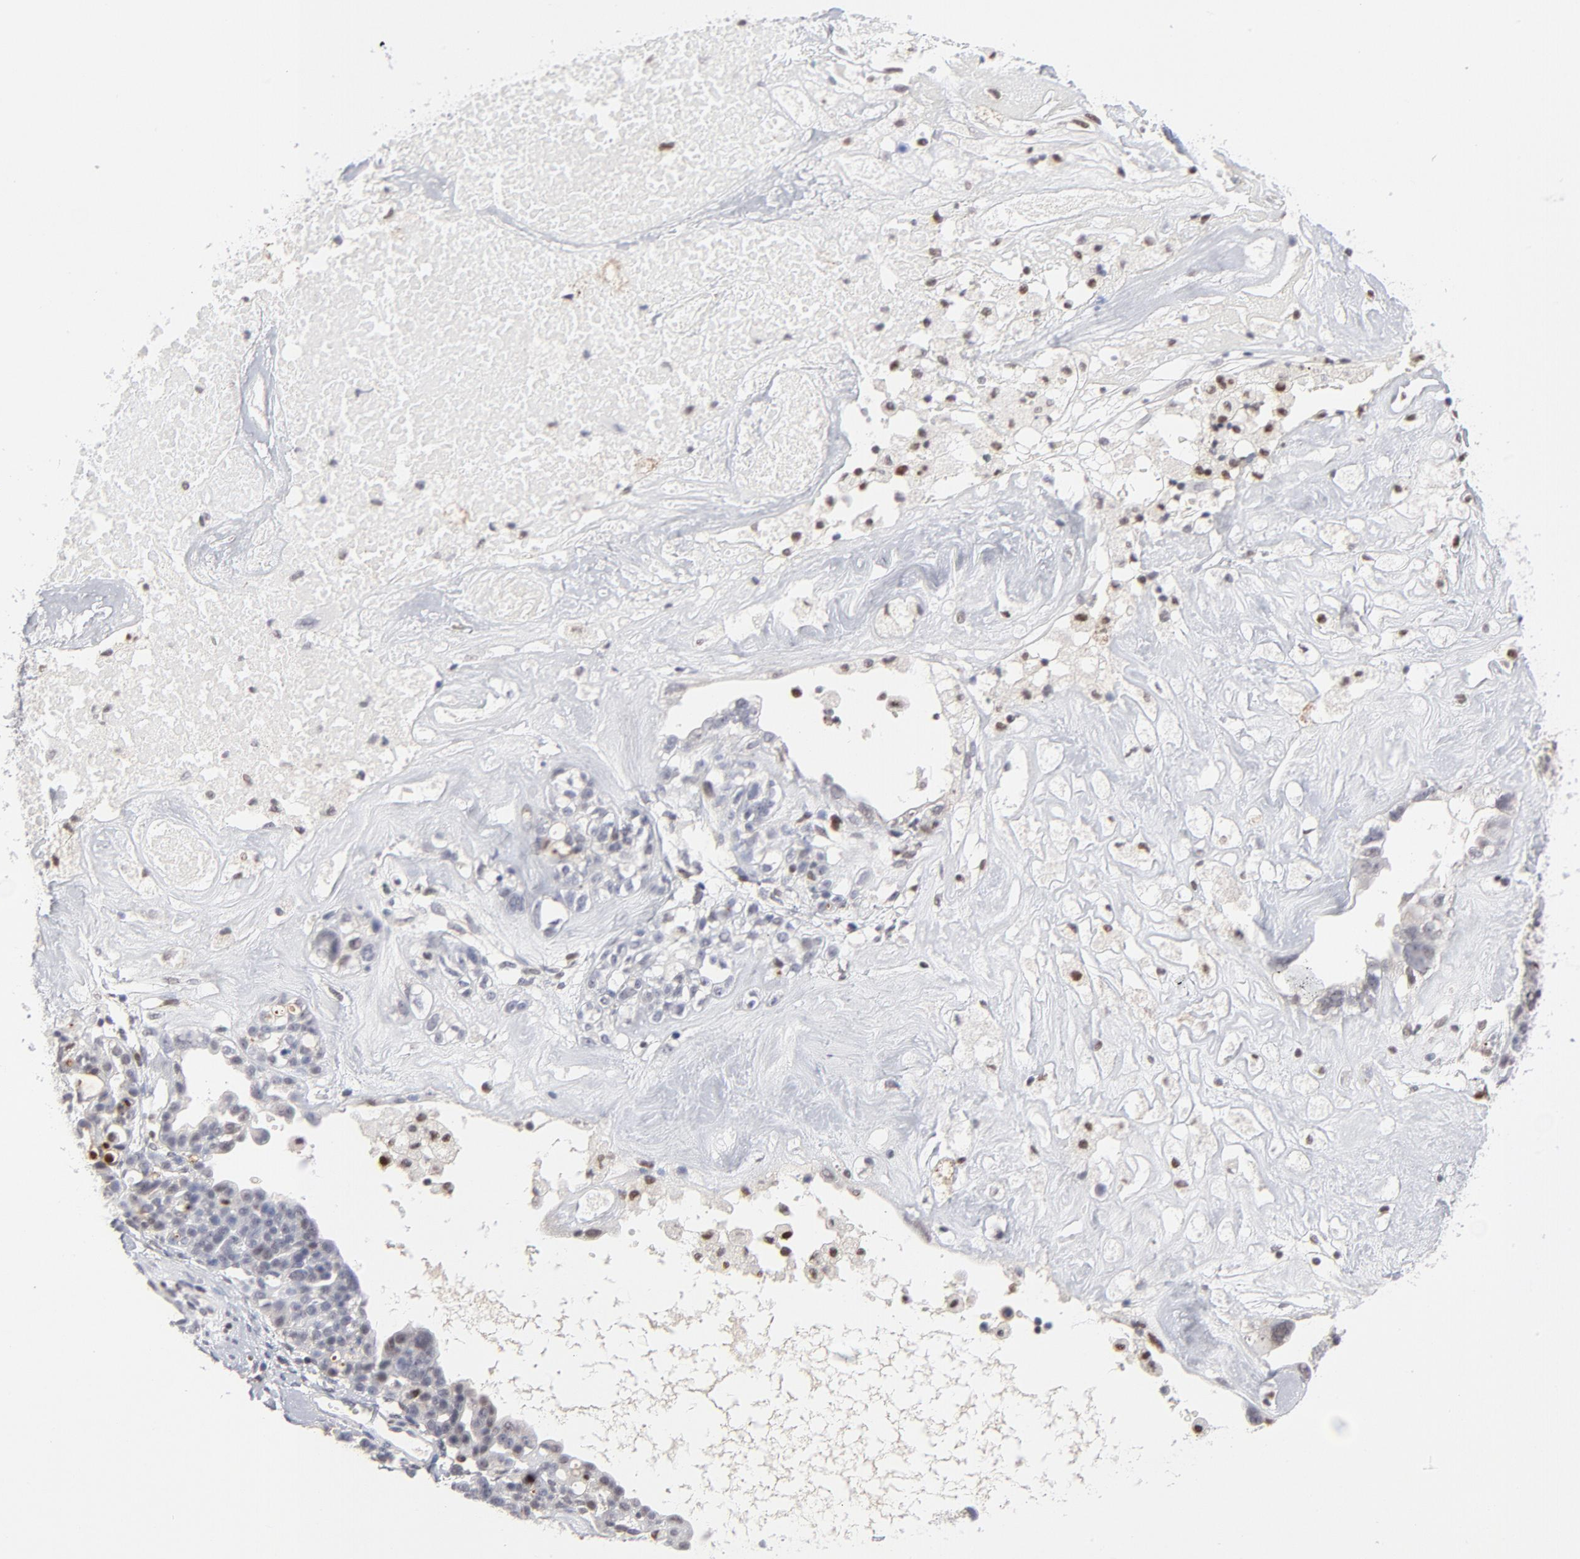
{"staining": {"intensity": "negative", "quantity": "none", "location": "none"}, "tissue": "ovarian cancer", "cell_type": "Tumor cells", "image_type": "cancer", "snomed": [{"axis": "morphology", "description": "Cystadenocarcinoma, serous, NOS"}, {"axis": "topography", "description": "Ovary"}], "caption": "An IHC histopathology image of ovarian cancer is shown. There is no staining in tumor cells of ovarian cancer.", "gene": "MAX", "patient": {"sex": "female", "age": 66}}